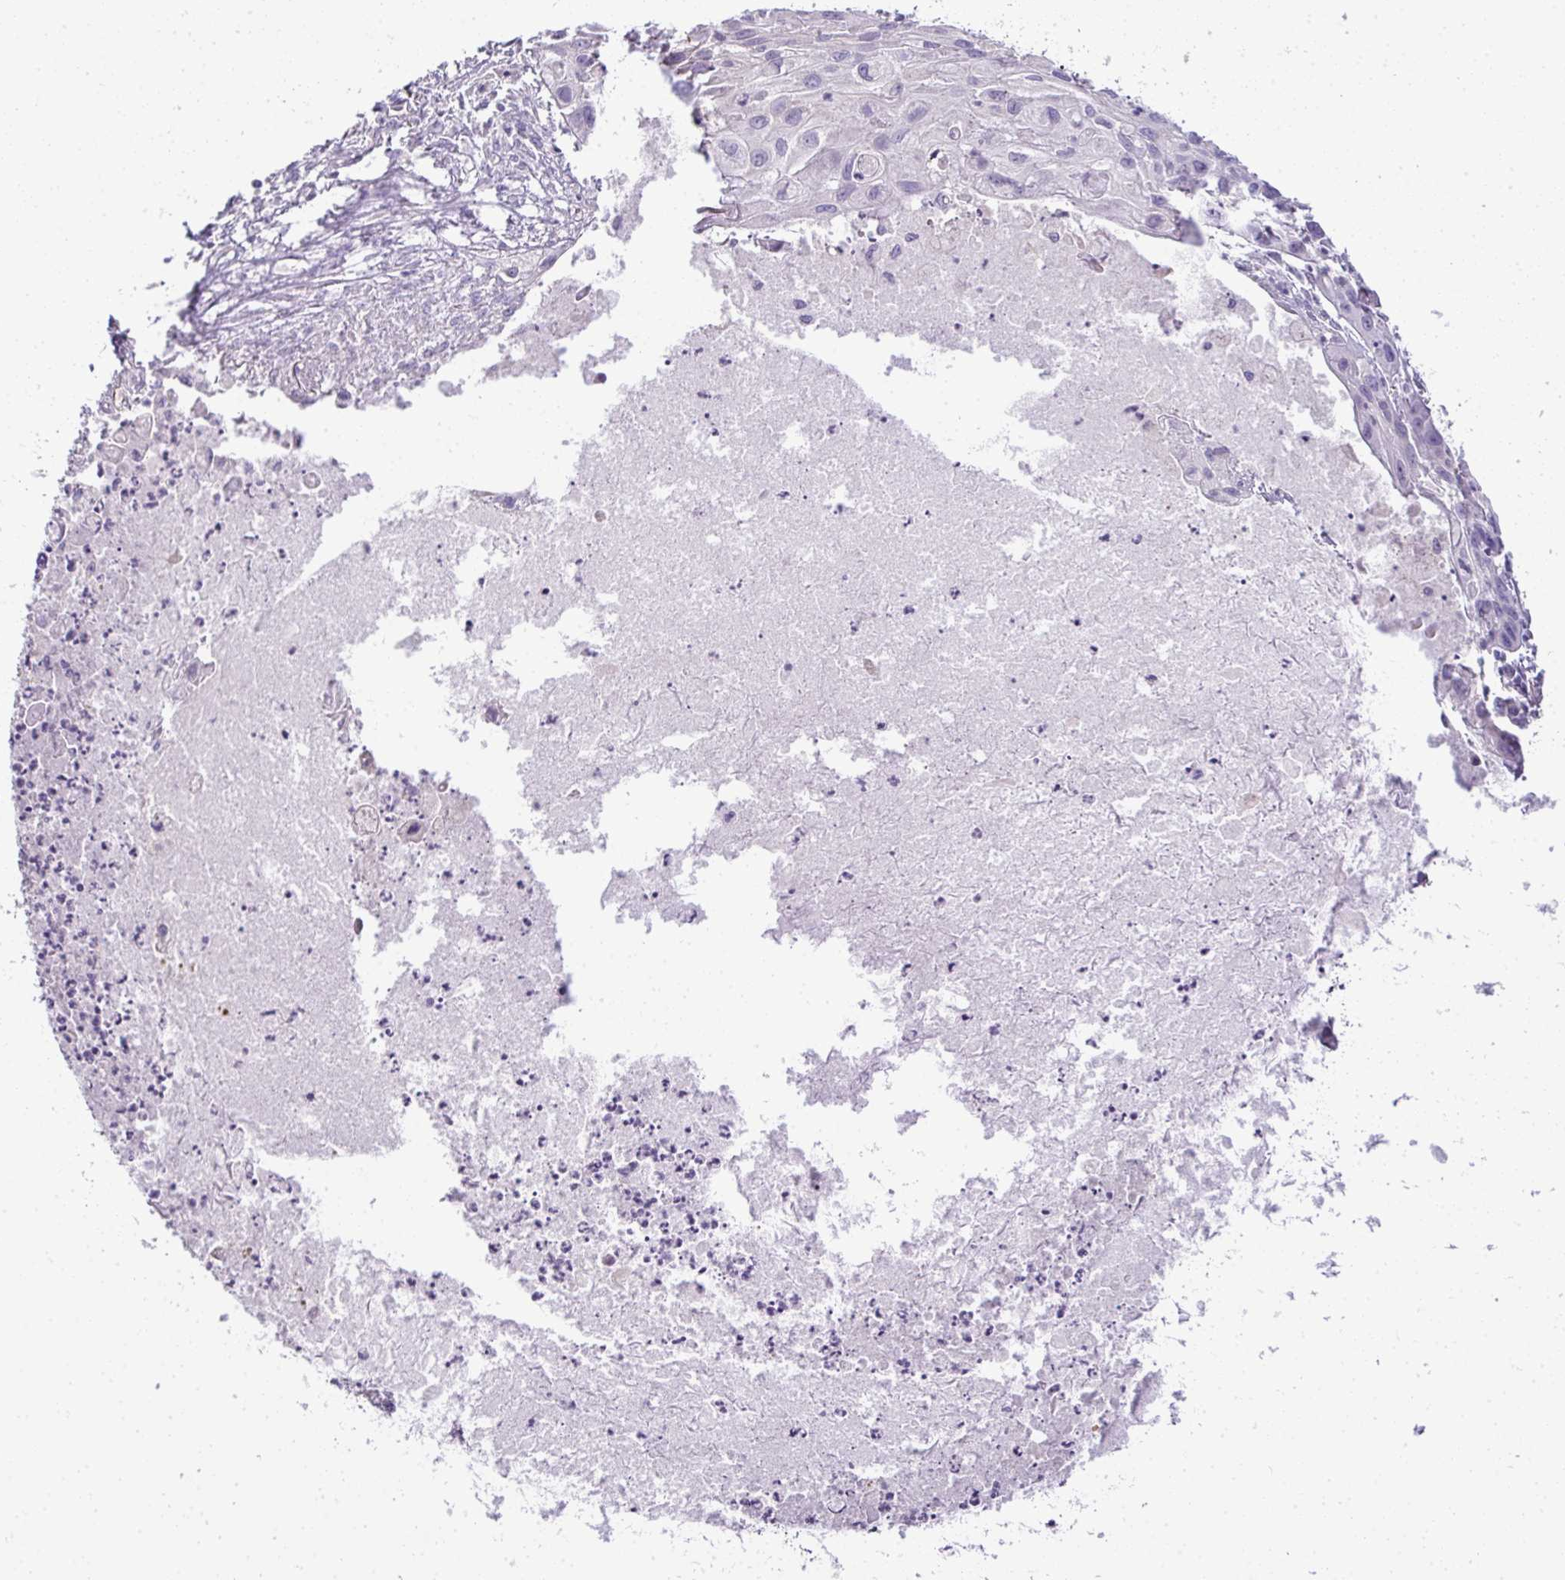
{"staining": {"intensity": "negative", "quantity": "none", "location": "none"}, "tissue": "lung cancer", "cell_type": "Tumor cells", "image_type": "cancer", "snomed": [{"axis": "morphology", "description": "Squamous cell carcinoma, NOS"}, {"axis": "topography", "description": "Lung"}], "caption": "Micrograph shows no protein staining in tumor cells of squamous cell carcinoma (lung) tissue.", "gene": "CMPK1", "patient": {"sex": "male", "age": 71}}